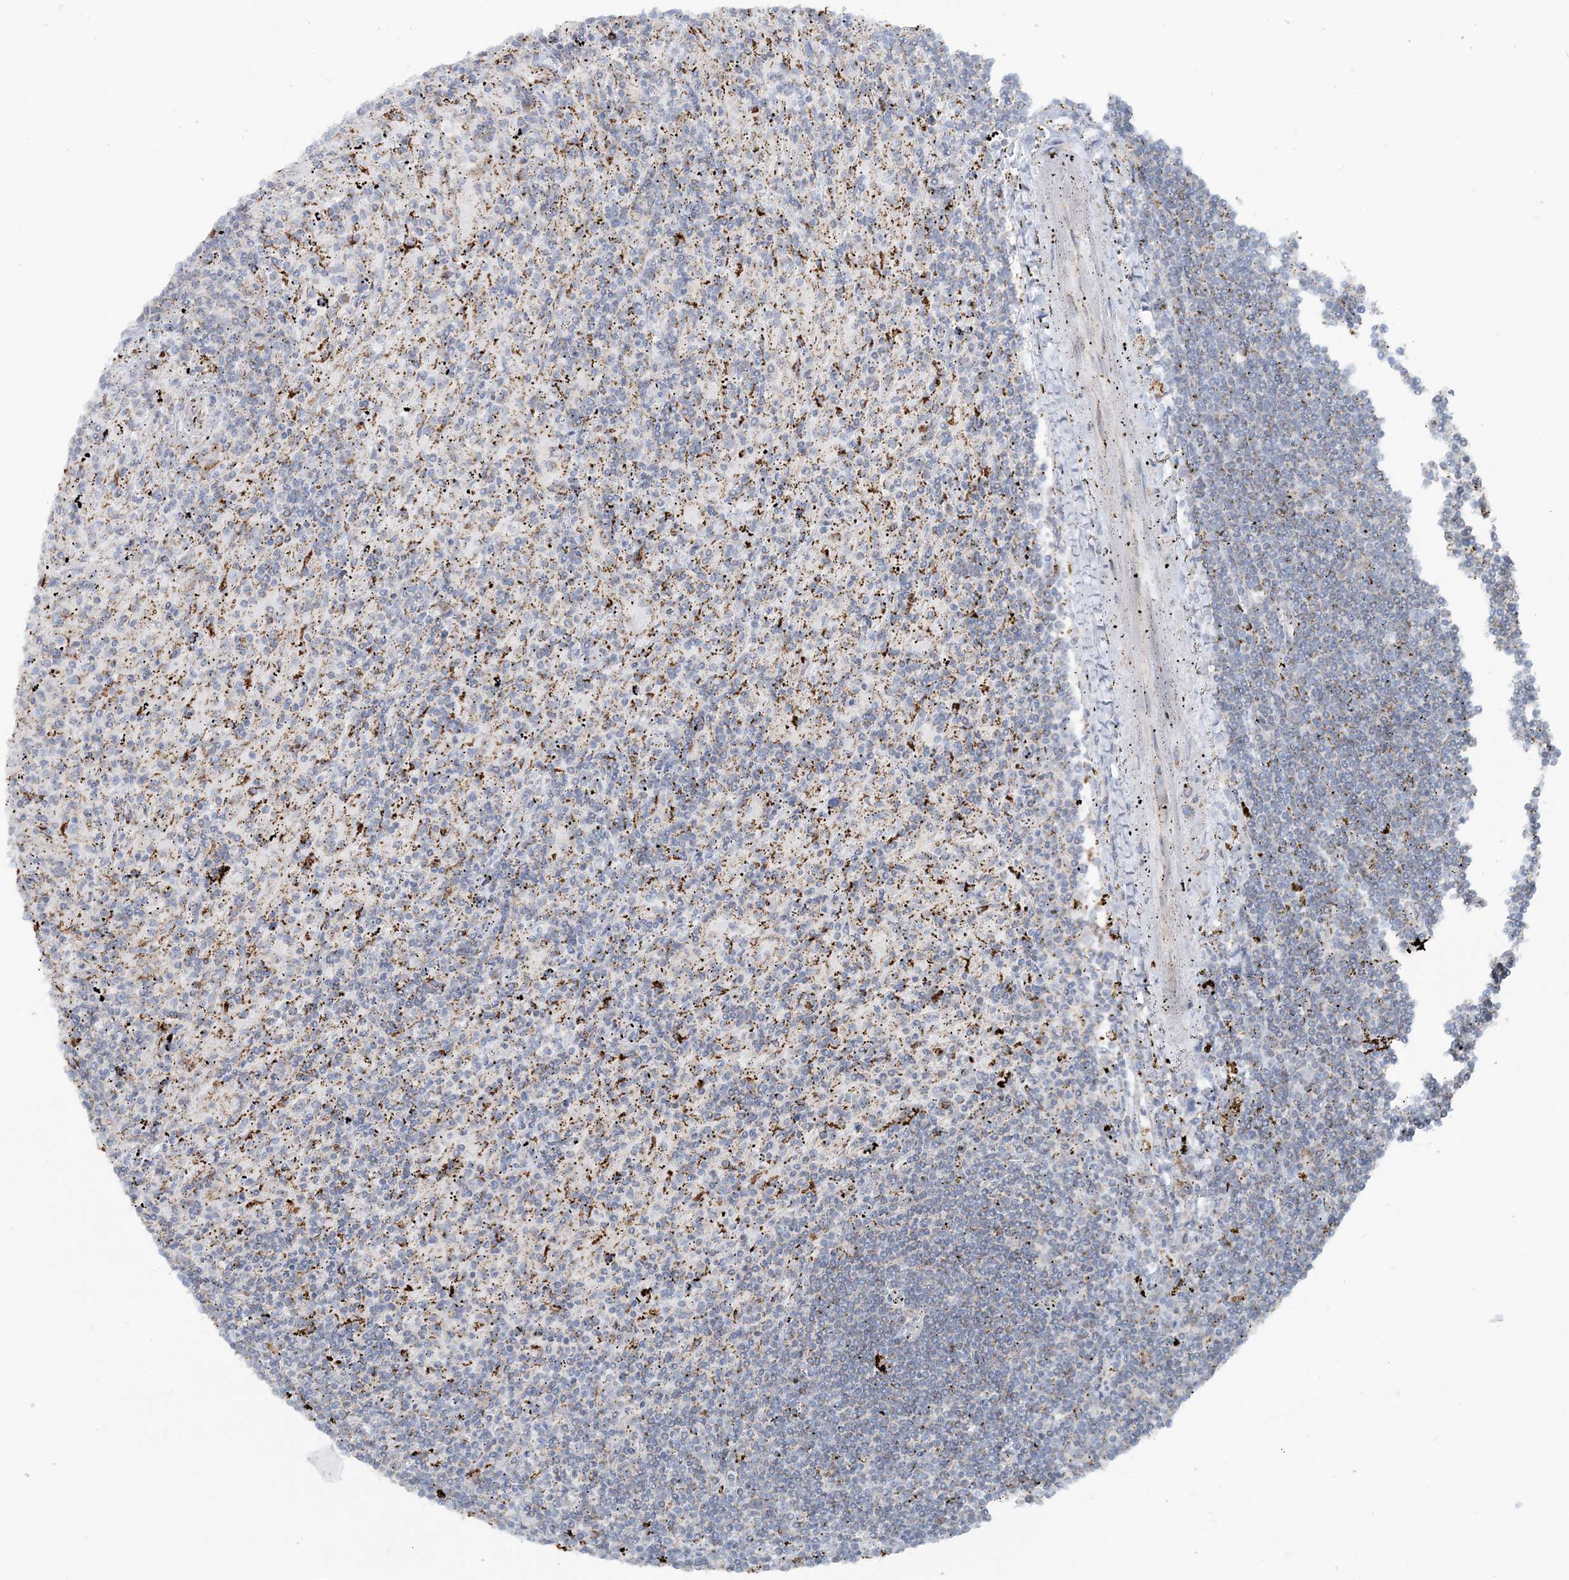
{"staining": {"intensity": "negative", "quantity": "none", "location": "none"}, "tissue": "lymphoma", "cell_type": "Tumor cells", "image_type": "cancer", "snomed": [{"axis": "morphology", "description": "Malignant lymphoma, non-Hodgkin's type, Low grade"}, {"axis": "topography", "description": "Spleen"}], "caption": "IHC of human low-grade malignant lymphoma, non-Hodgkin's type shows no expression in tumor cells.", "gene": "PCCB", "patient": {"sex": "male", "age": 76}}